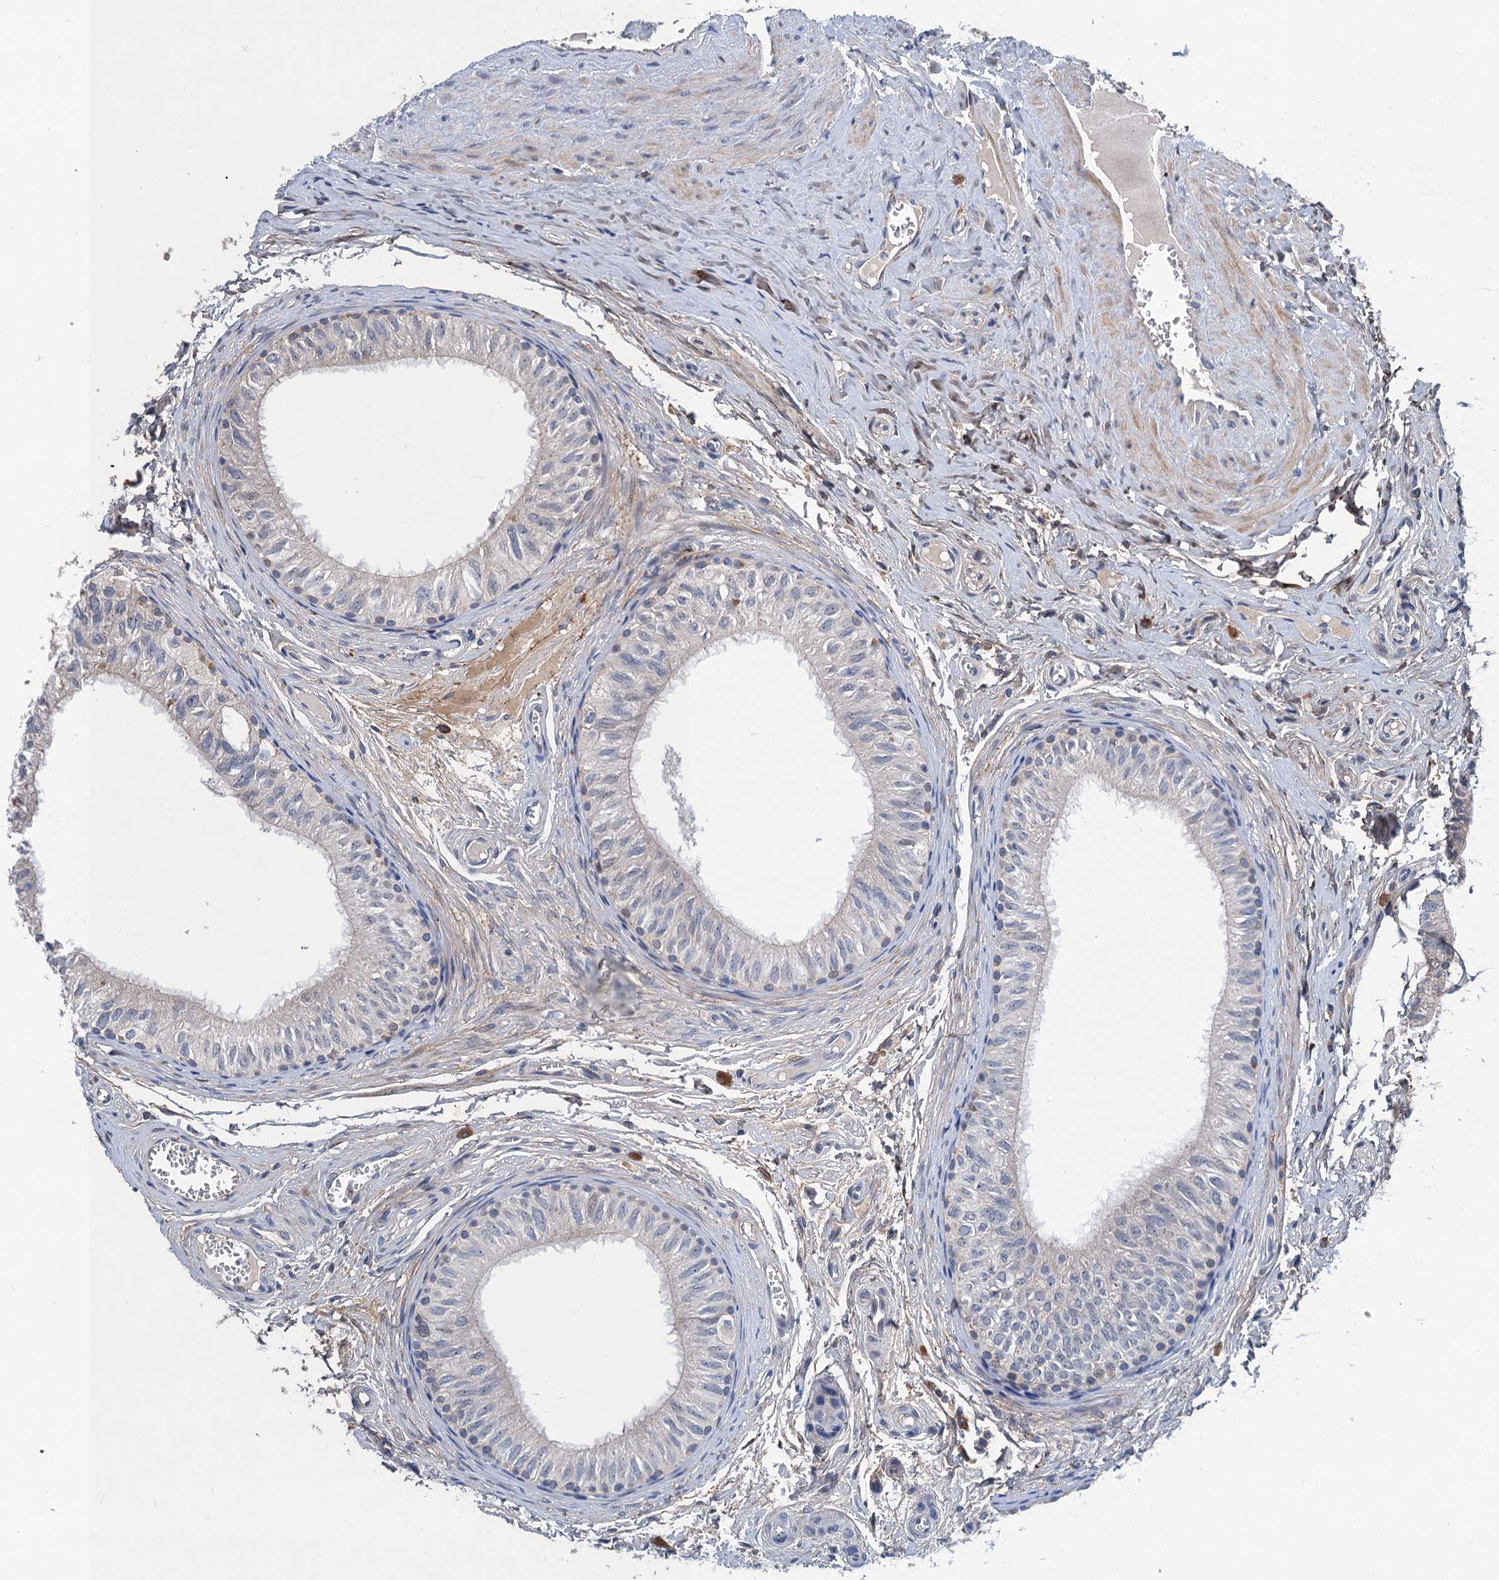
{"staining": {"intensity": "negative", "quantity": "none", "location": "none"}, "tissue": "epididymis", "cell_type": "Glandular cells", "image_type": "normal", "snomed": [{"axis": "morphology", "description": "Normal tissue, NOS"}, {"axis": "topography", "description": "Epididymis"}], "caption": "This image is of normal epididymis stained with IHC to label a protein in brown with the nuclei are counter-stained blue. There is no staining in glandular cells. (DAB (3,3'-diaminobenzidine) immunohistochemistry with hematoxylin counter stain).", "gene": "TRAF7", "patient": {"sex": "male", "age": 42}}